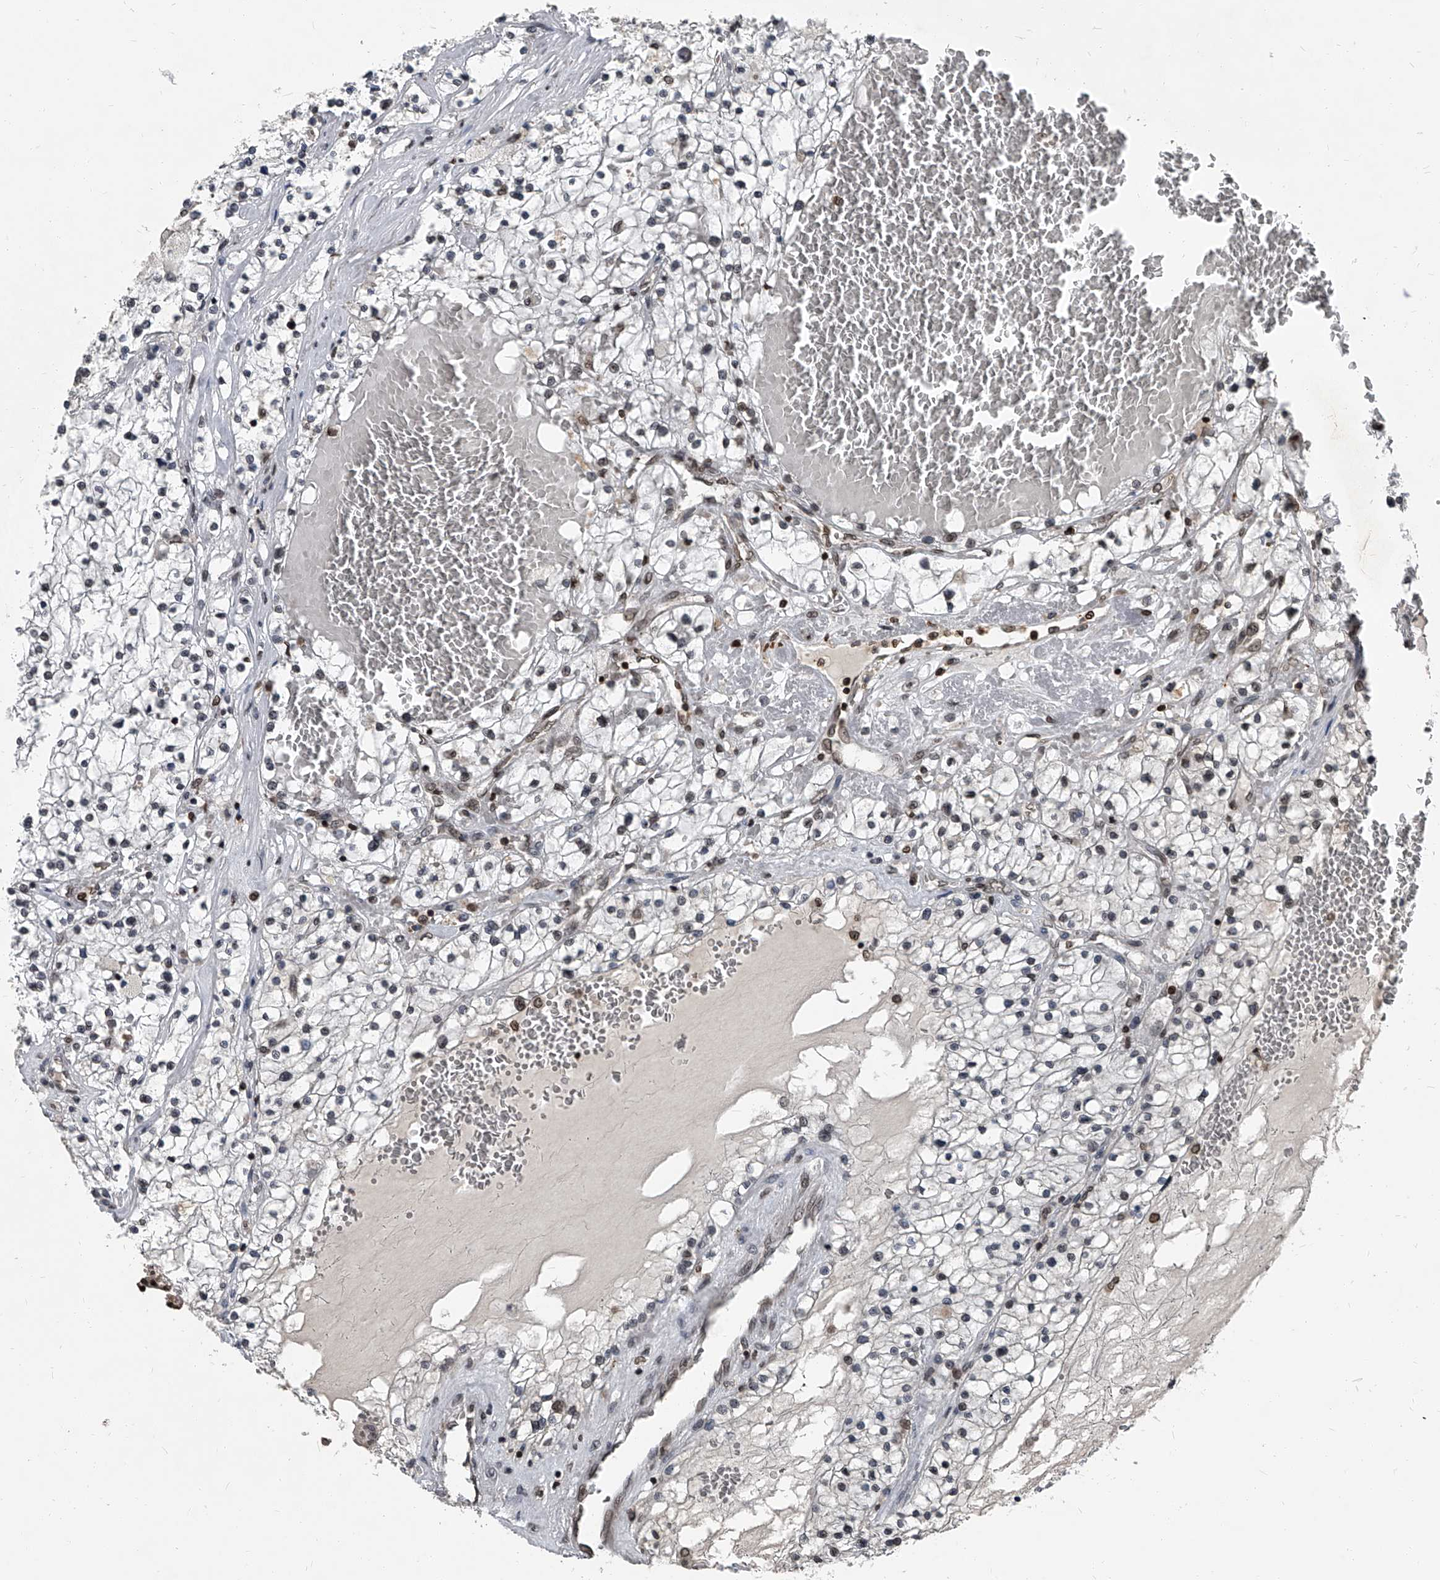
{"staining": {"intensity": "negative", "quantity": "none", "location": "none"}, "tissue": "renal cancer", "cell_type": "Tumor cells", "image_type": "cancer", "snomed": [{"axis": "morphology", "description": "Normal tissue, NOS"}, {"axis": "morphology", "description": "Adenocarcinoma, NOS"}, {"axis": "topography", "description": "Kidney"}], "caption": "This is an immunohistochemistry (IHC) histopathology image of renal adenocarcinoma. There is no positivity in tumor cells.", "gene": "PHF20", "patient": {"sex": "male", "age": 68}}